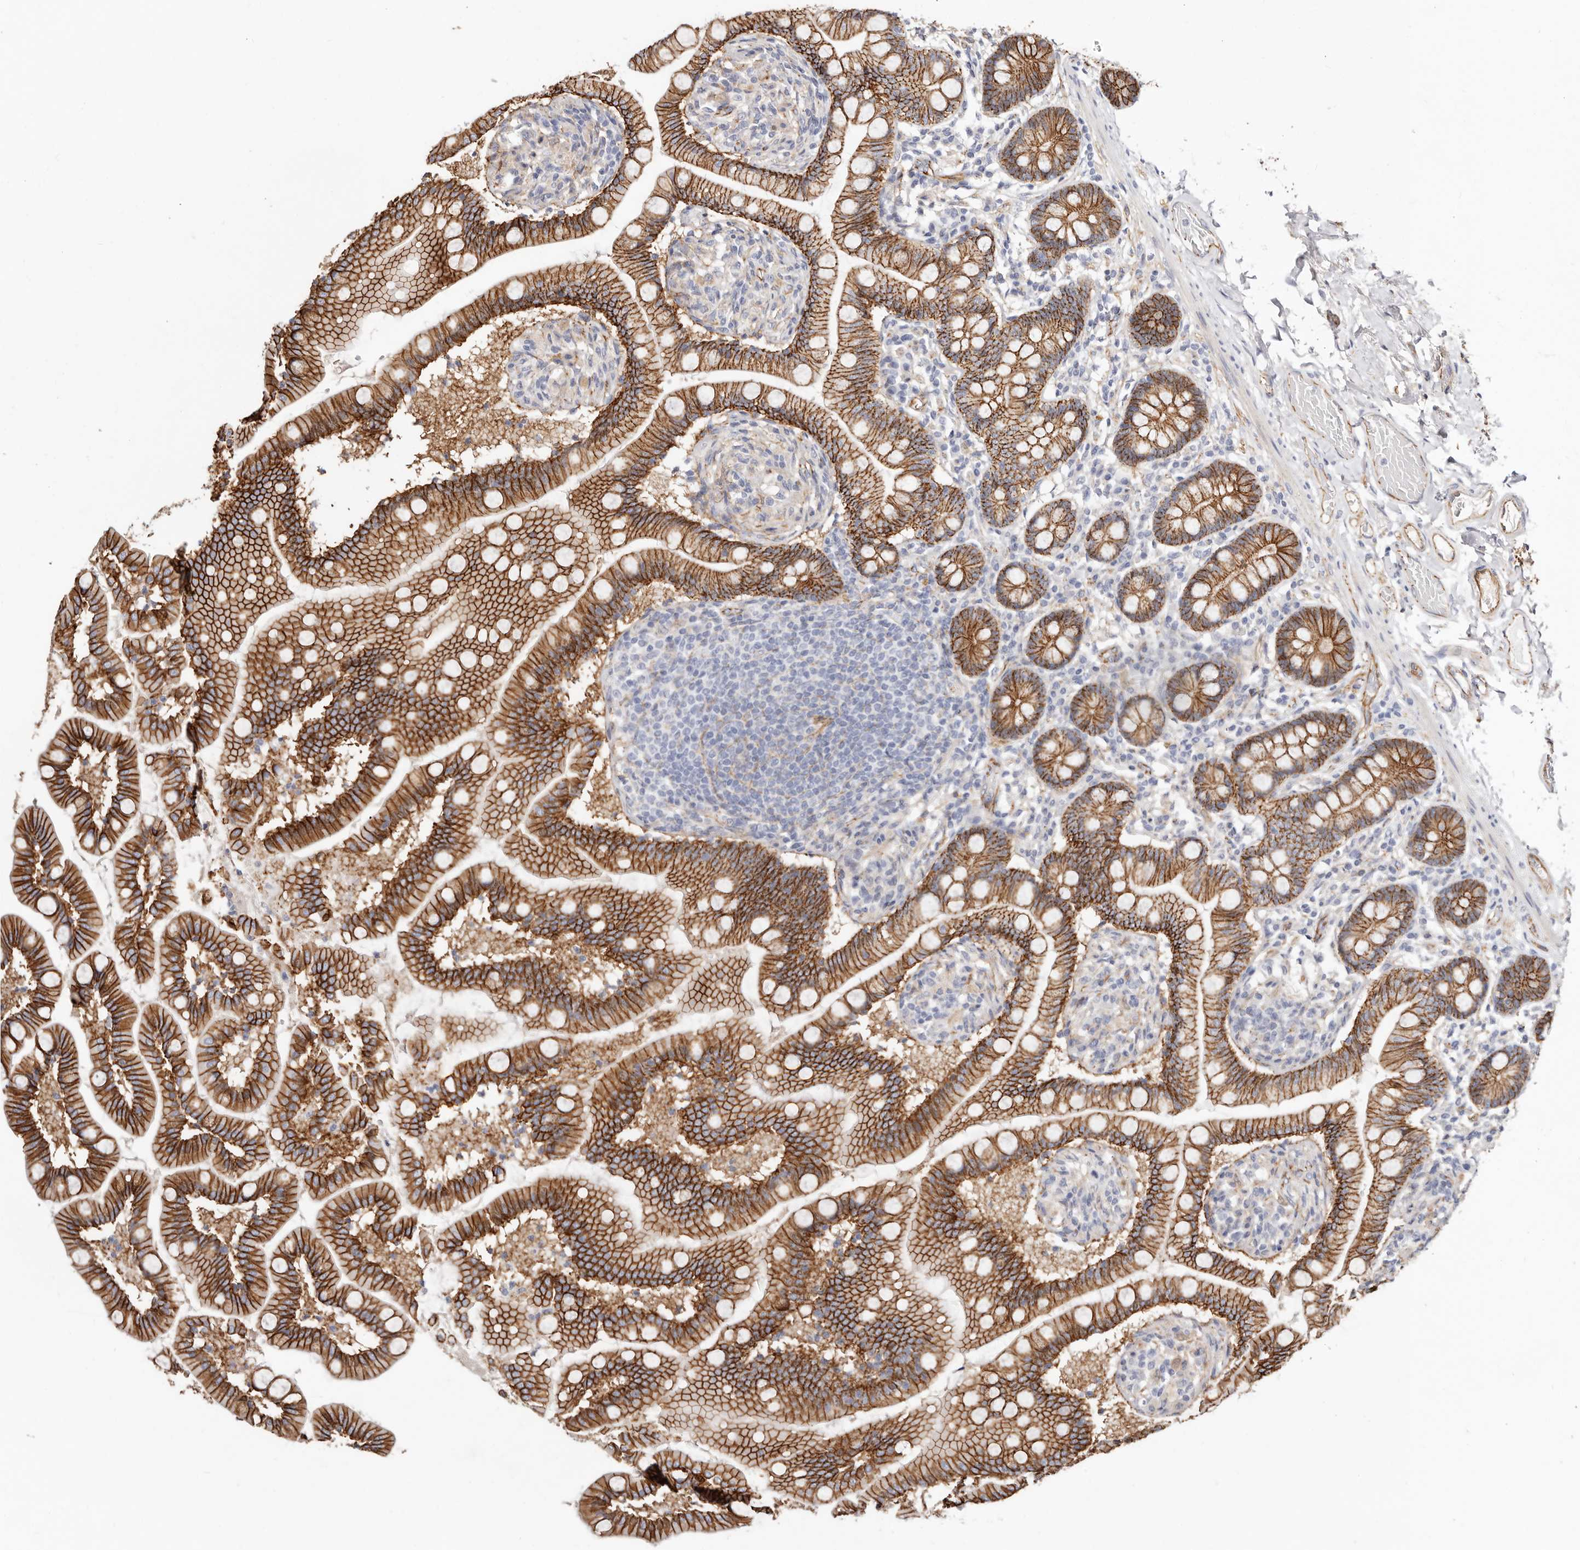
{"staining": {"intensity": "strong", "quantity": ">75%", "location": "cytoplasmic/membranous"}, "tissue": "small intestine", "cell_type": "Glandular cells", "image_type": "normal", "snomed": [{"axis": "morphology", "description": "Normal tissue, NOS"}, {"axis": "topography", "description": "Small intestine"}], "caption": "Glandular cells demonstrate strong cytoplasmic/membranous expression in approximately >75% of cells in normal small intestine.", "gene": "CTNNB1", "patient": {"sex": "female", "age": 64}}